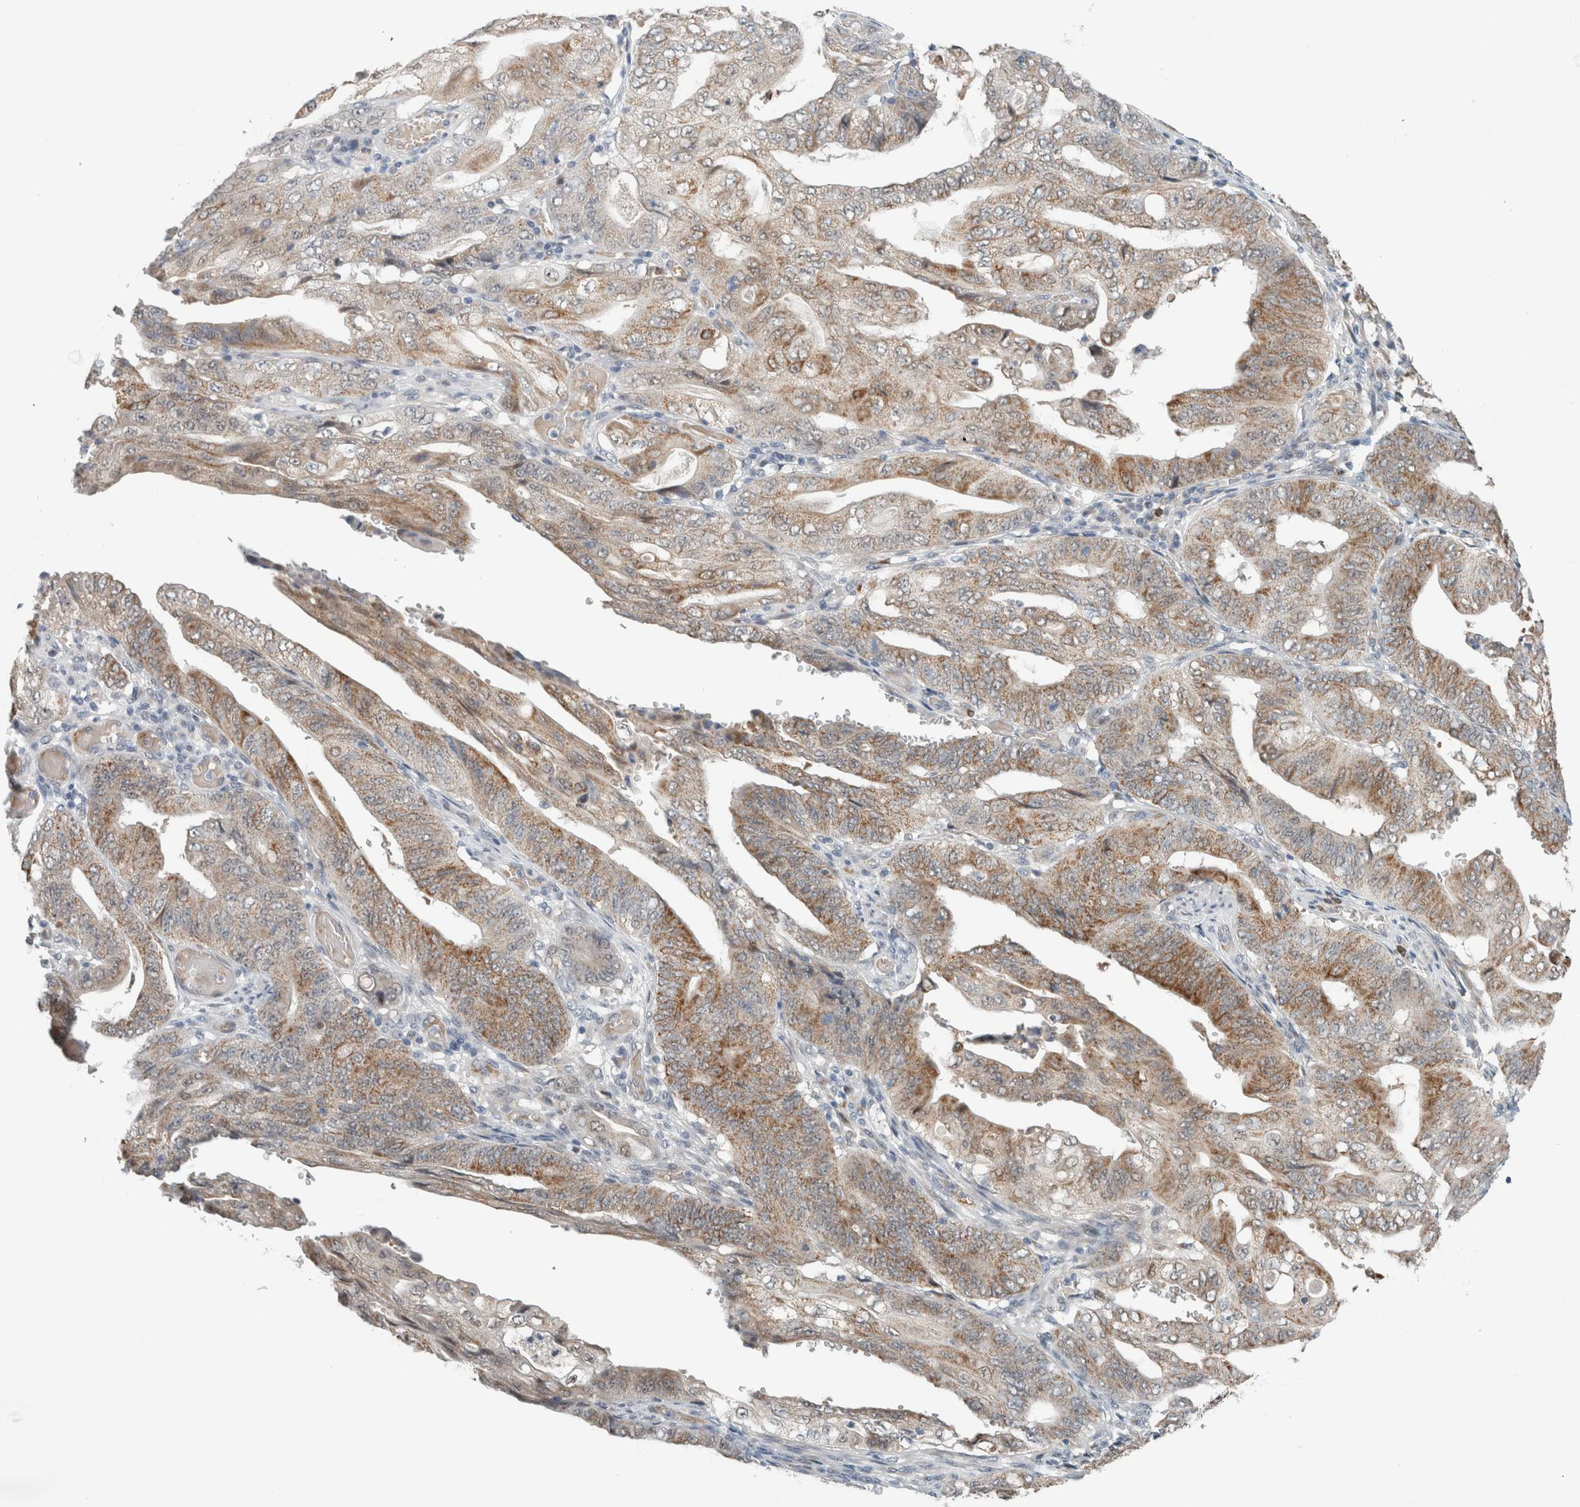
{"staining": {"intensity": "moderate", "quantity": ">75%", "location": "cytoplasmic/membranous"}, "tissue": "stomach cancer", "cell_type": "Tumor cells", "image_type": "cancer", "snomed": [{"axis": "morphology", "description": "Adenocarcinoma, NOS"}, {"axis": "topography", "description": "Stomach"}], "caption": "Immunohistochemistry (IHC) (DAB (3,3'-diaminobenzidine)) staining of stomach adenocarcinoma displays moderate cytoplasmic/membranous protein expression in approximately >75% of tumor cells.", "gene": "CRAT", "patient": {"sex": "female", "age": 73}}